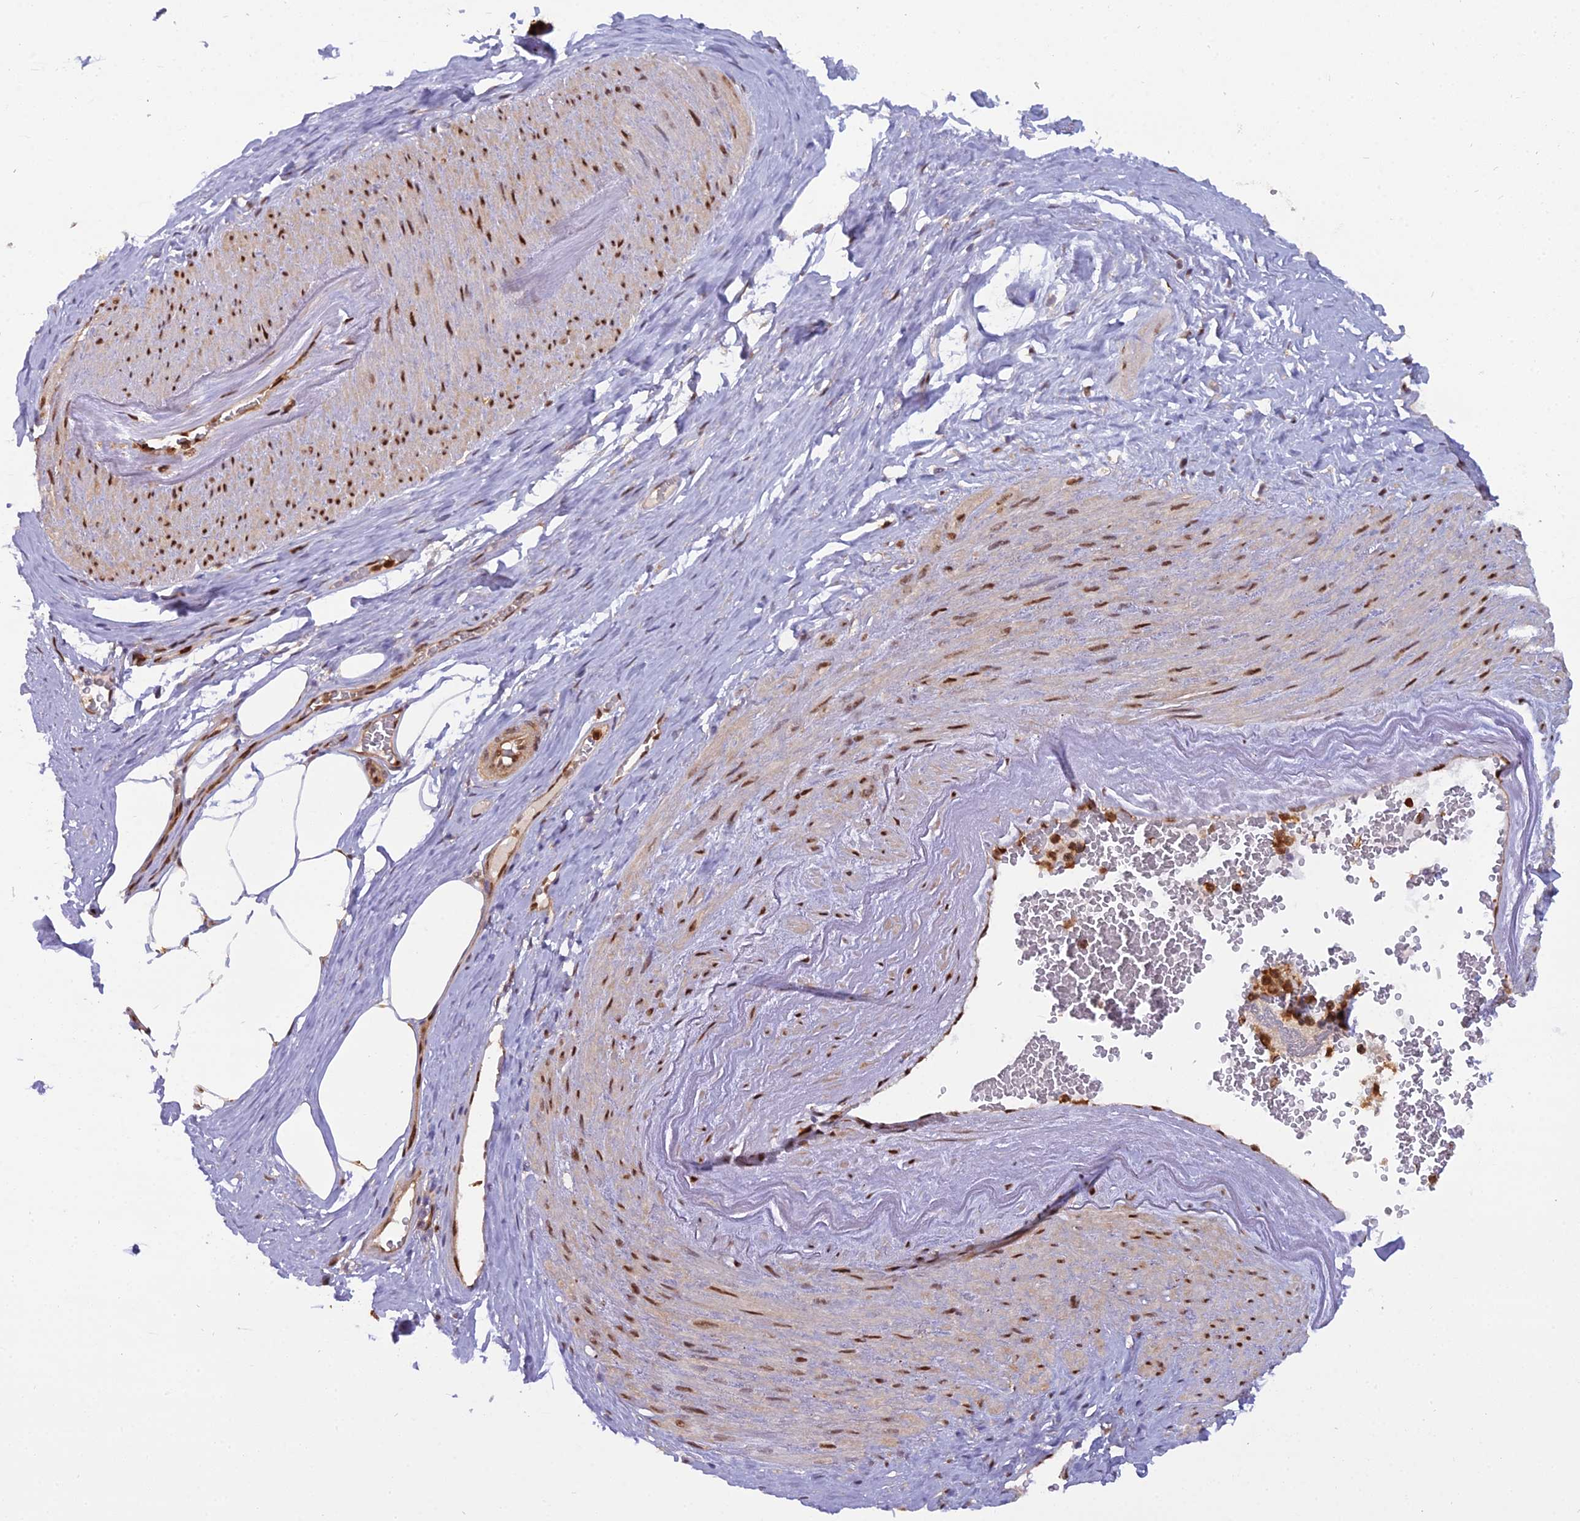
{"staining": {"intensity": "moderate", "quantity": ">75%", "location": "cytoplasmic/membranous,nuclear"}, "tissue": "adipose tissue", "cell_type": "Adipocytes", "image_type": "normal", "snomed": [{"axis": "morphology", "description": "Normal tissue, NOS"}, {"axis": "morphology", "description": "Adenocarcinoma, Low grade"}, {"axis": "topography", "description": "Prostate"}, {"axis": "topography", "description": "Peripheral nerve tissue"}], "caption": "Moderate cytoplasmic/membranous,nuclear expression for a protein is seen in about >75% of adipocytes of normal adipose tissue using immunohistochemistry (IHC).", "gene": "NPEPL1", "patient": {"sex": "male", "age": 63}}